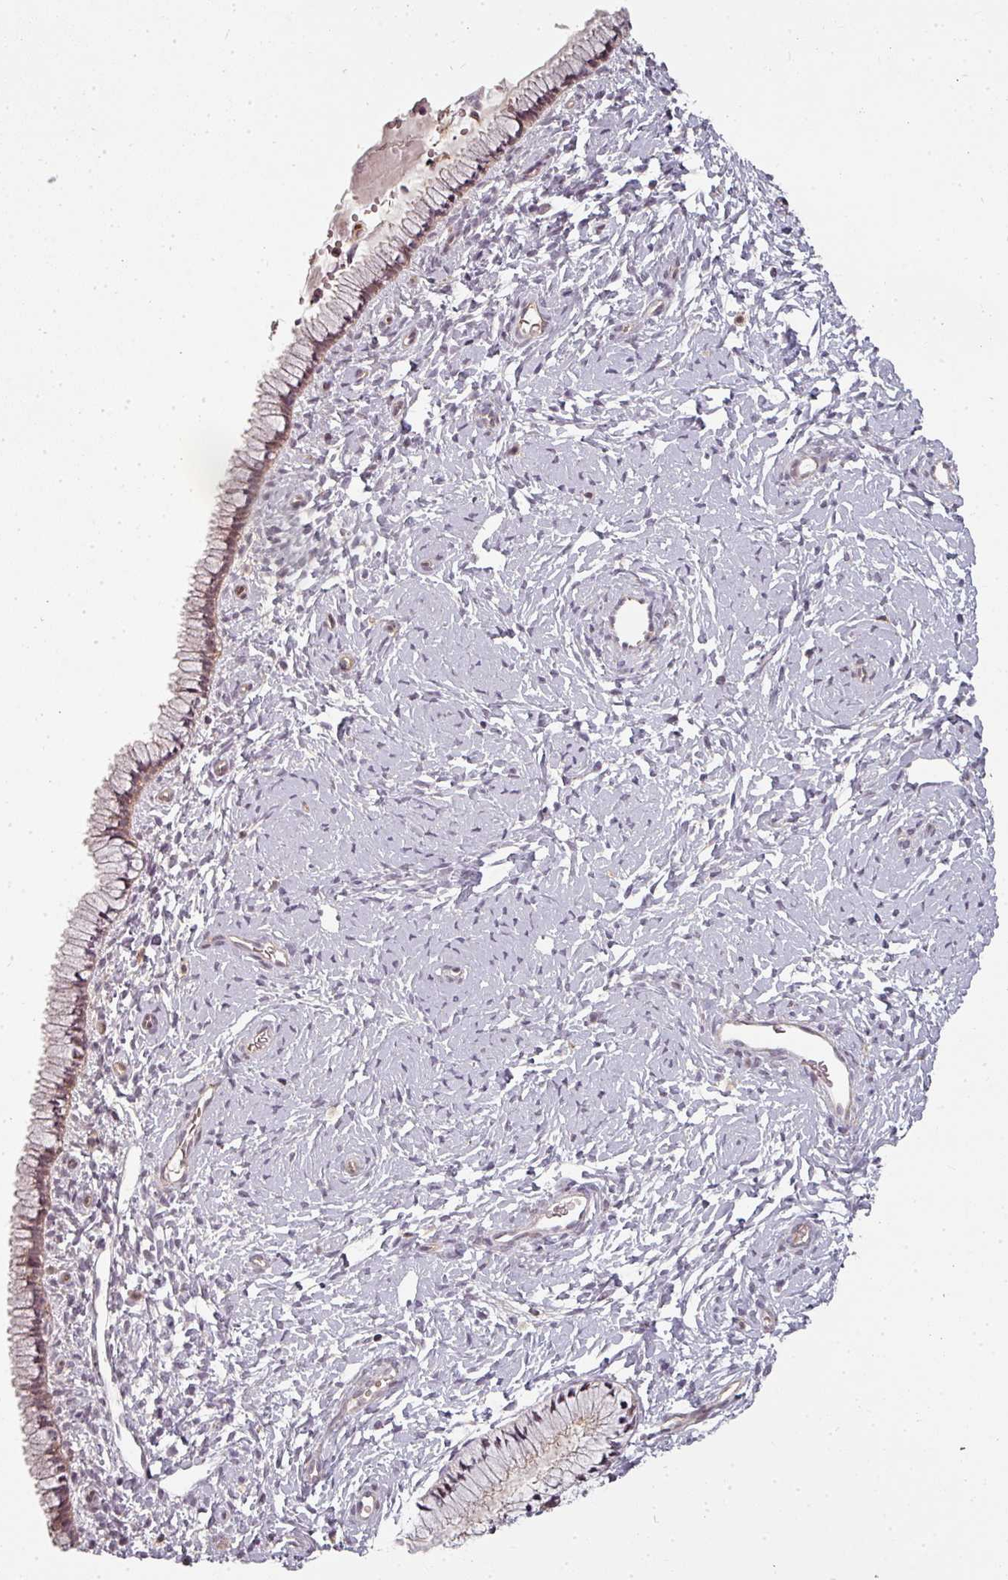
{"staining": {"intensity": "moderate", "quantity": "25%-75%", "location": "cytoplasmic/membranous"}, "tissue": "cervix", "cell_type": "Glandular cells", "image_type": "normal", "snomed": [{"axis": "morphology", "description": "Normal tissue, NOS"}, {"axis": "topography", "description": "Cervix"}], "caption": "Immunohistochemical staining of unremarkable human cervix reveals 25%-75% levels of moderate cytoplasmic/membranous protein staining in approximately 25%-75% of glandular cells.", "gene": "CLIC1", "patient": {"sex": "female", "age": 33}}